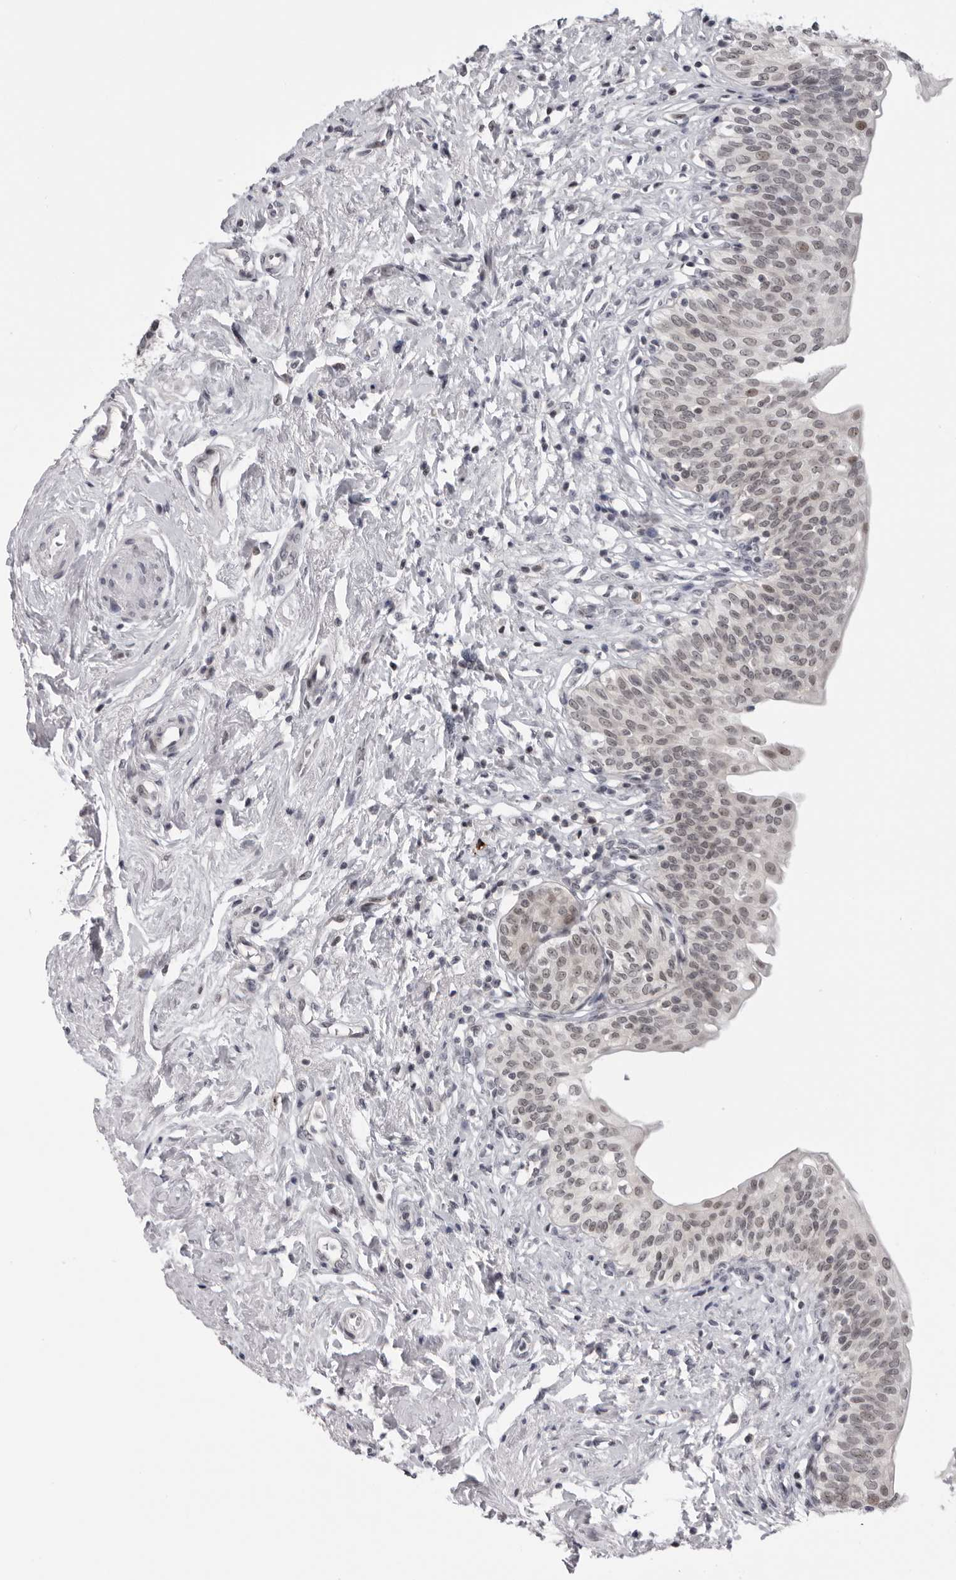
{"staining": {"intensity": "weak", "quantity": ">75%", "location": "nuclear"}, "tissue": "urinary bladder", "cell_type": "Urothelial cells", "image_type": "normal", "snomed": [{"axis": "morphology", "description": "Normal tissue, NOS"}, {"axis": "topography", "description": "Urinary bladder"}], "caption": "The photomicrograph reveals immunohistochemical staining of normal urinary bladder. There is weak nuclear expression is appreciated in approximately >75% of urothelial cells.", "gene": "ALPK2", "patient": {"sex": "male", "age": 83}}